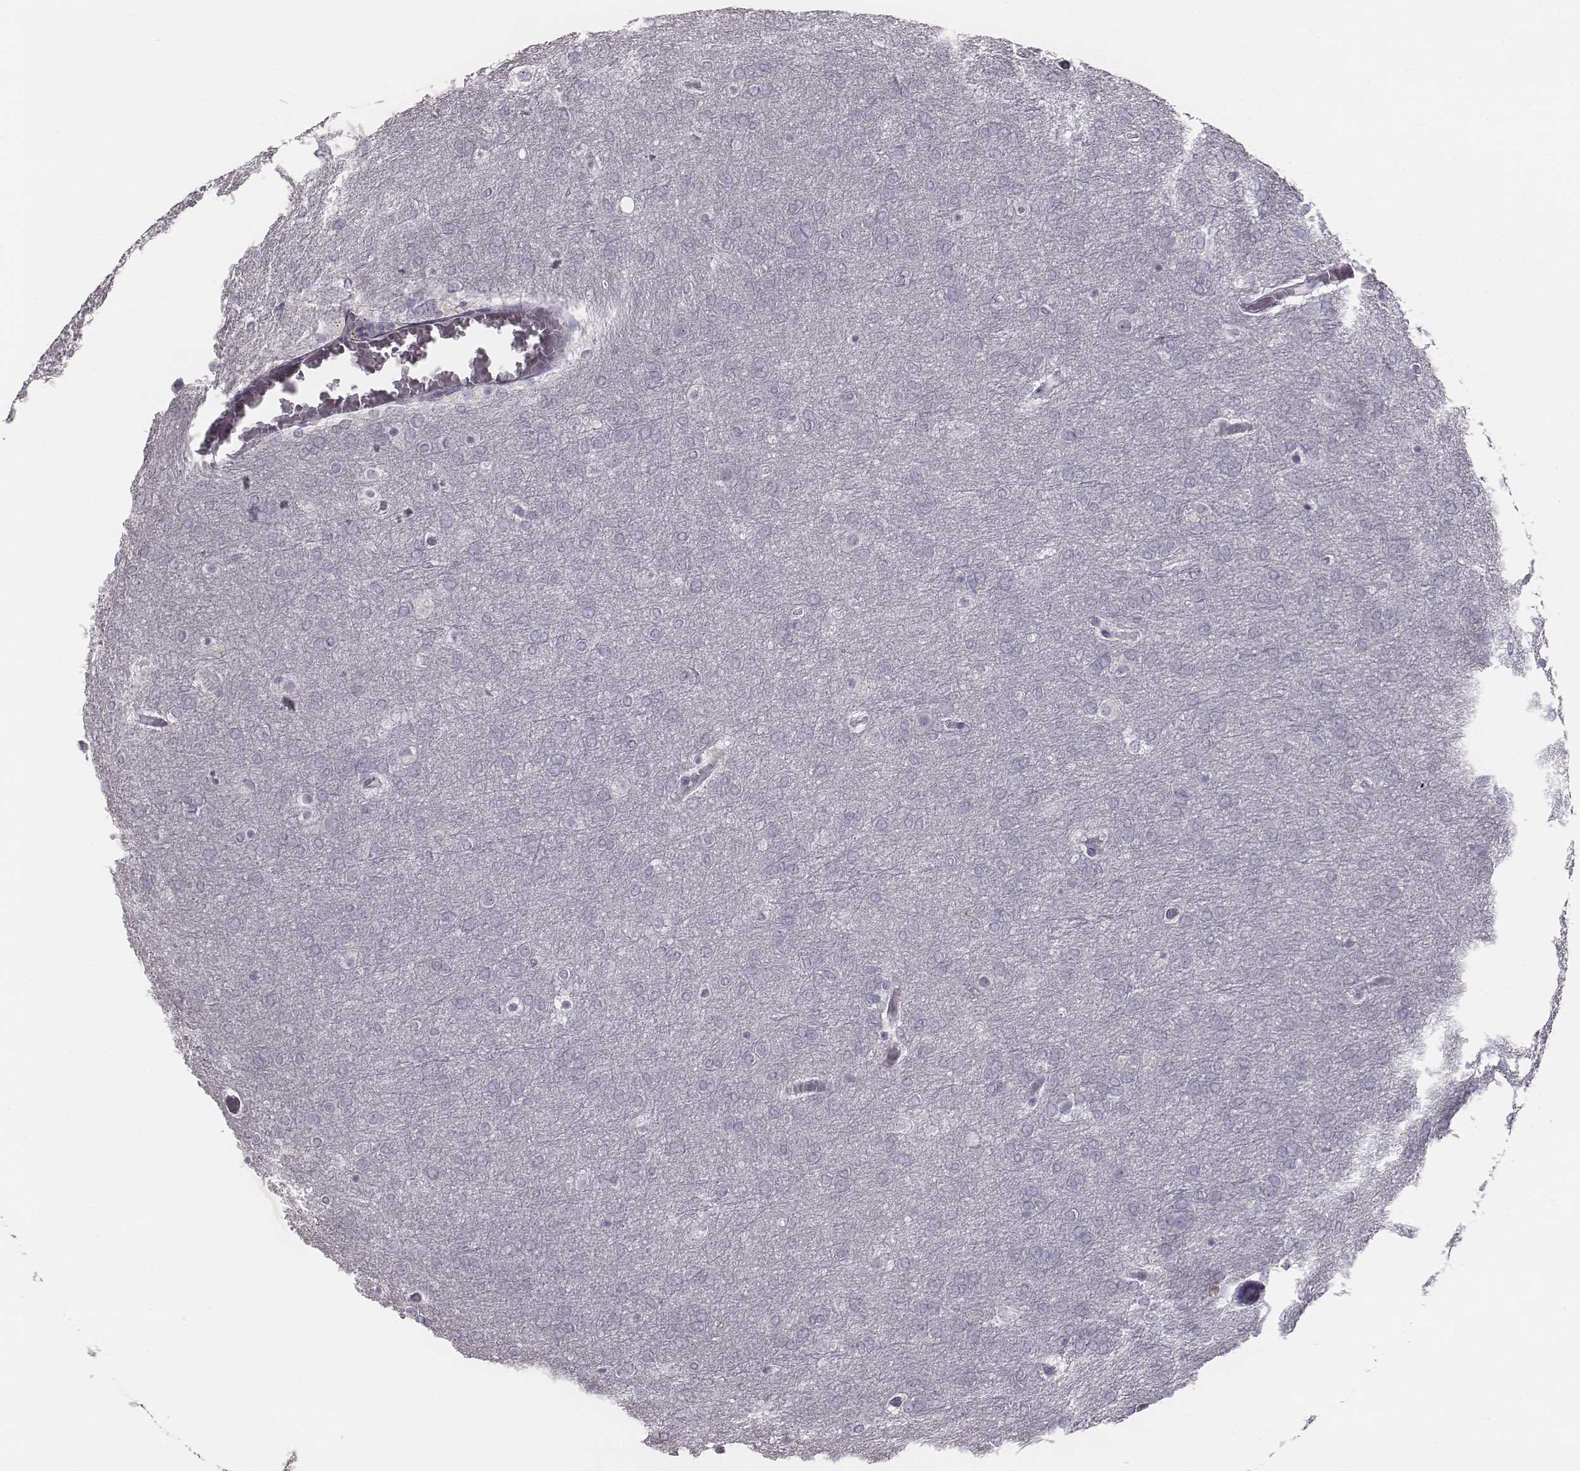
{"staining": {"intensity": "negative", "quantity": "none", "location": "none"}, "tissue": "glioma", "cell_type": "Tumor cells", "image_type": "cancer", "snomed": [{"axis": "morphology", "description": "Glioma, malignant, High grade"}, {"axis": "topography", "description": "Brain"}], "caption": "The micrograph reveals no staining of tumor cells in glioma.", "gene": "C6orf58", "patient": {"sex": "female", "age": 61}}